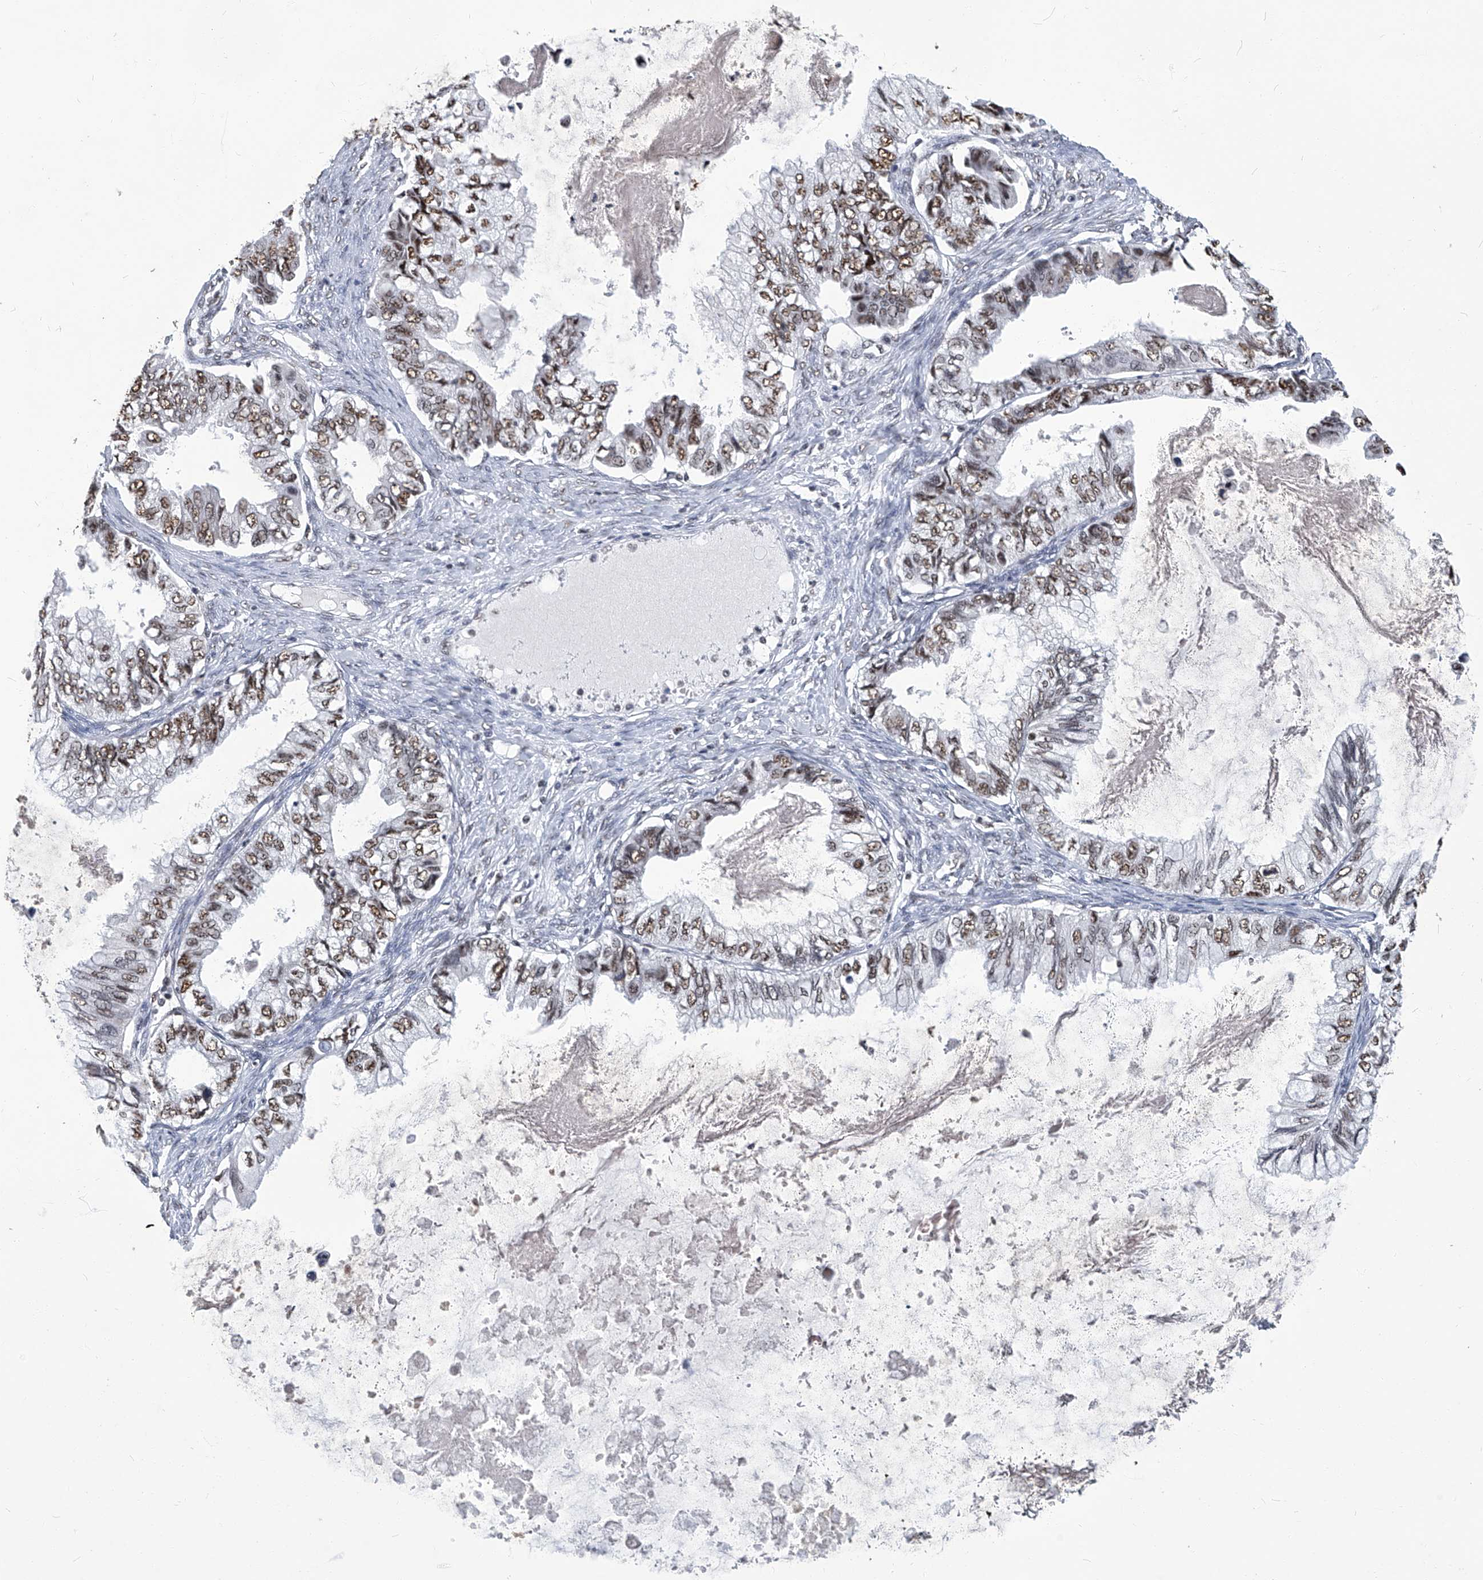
{"staining": {"intensity": "moderate", "quantity": ">75%", "location": "nuclear"}, "tissue": "ovarian cancer", "cell_type": "Tumor cells", "image_type": "cancer", "snomed": [{"axis": "morphology", "description": "Cystadenocarcinoma, mucinous, NOS"}, {"axis": "topography", "description": "Ovary"}], "caption": "IHC (DAB (3,3'-diaminobenzidine)) staining of human mucinous cystadenocarcinoma (ovarian) reveals moderate nuclear protein positivity in about >75% of tumor cells.", "gene": "HBP1", "patient": {"sex": "female", "age": 80}}